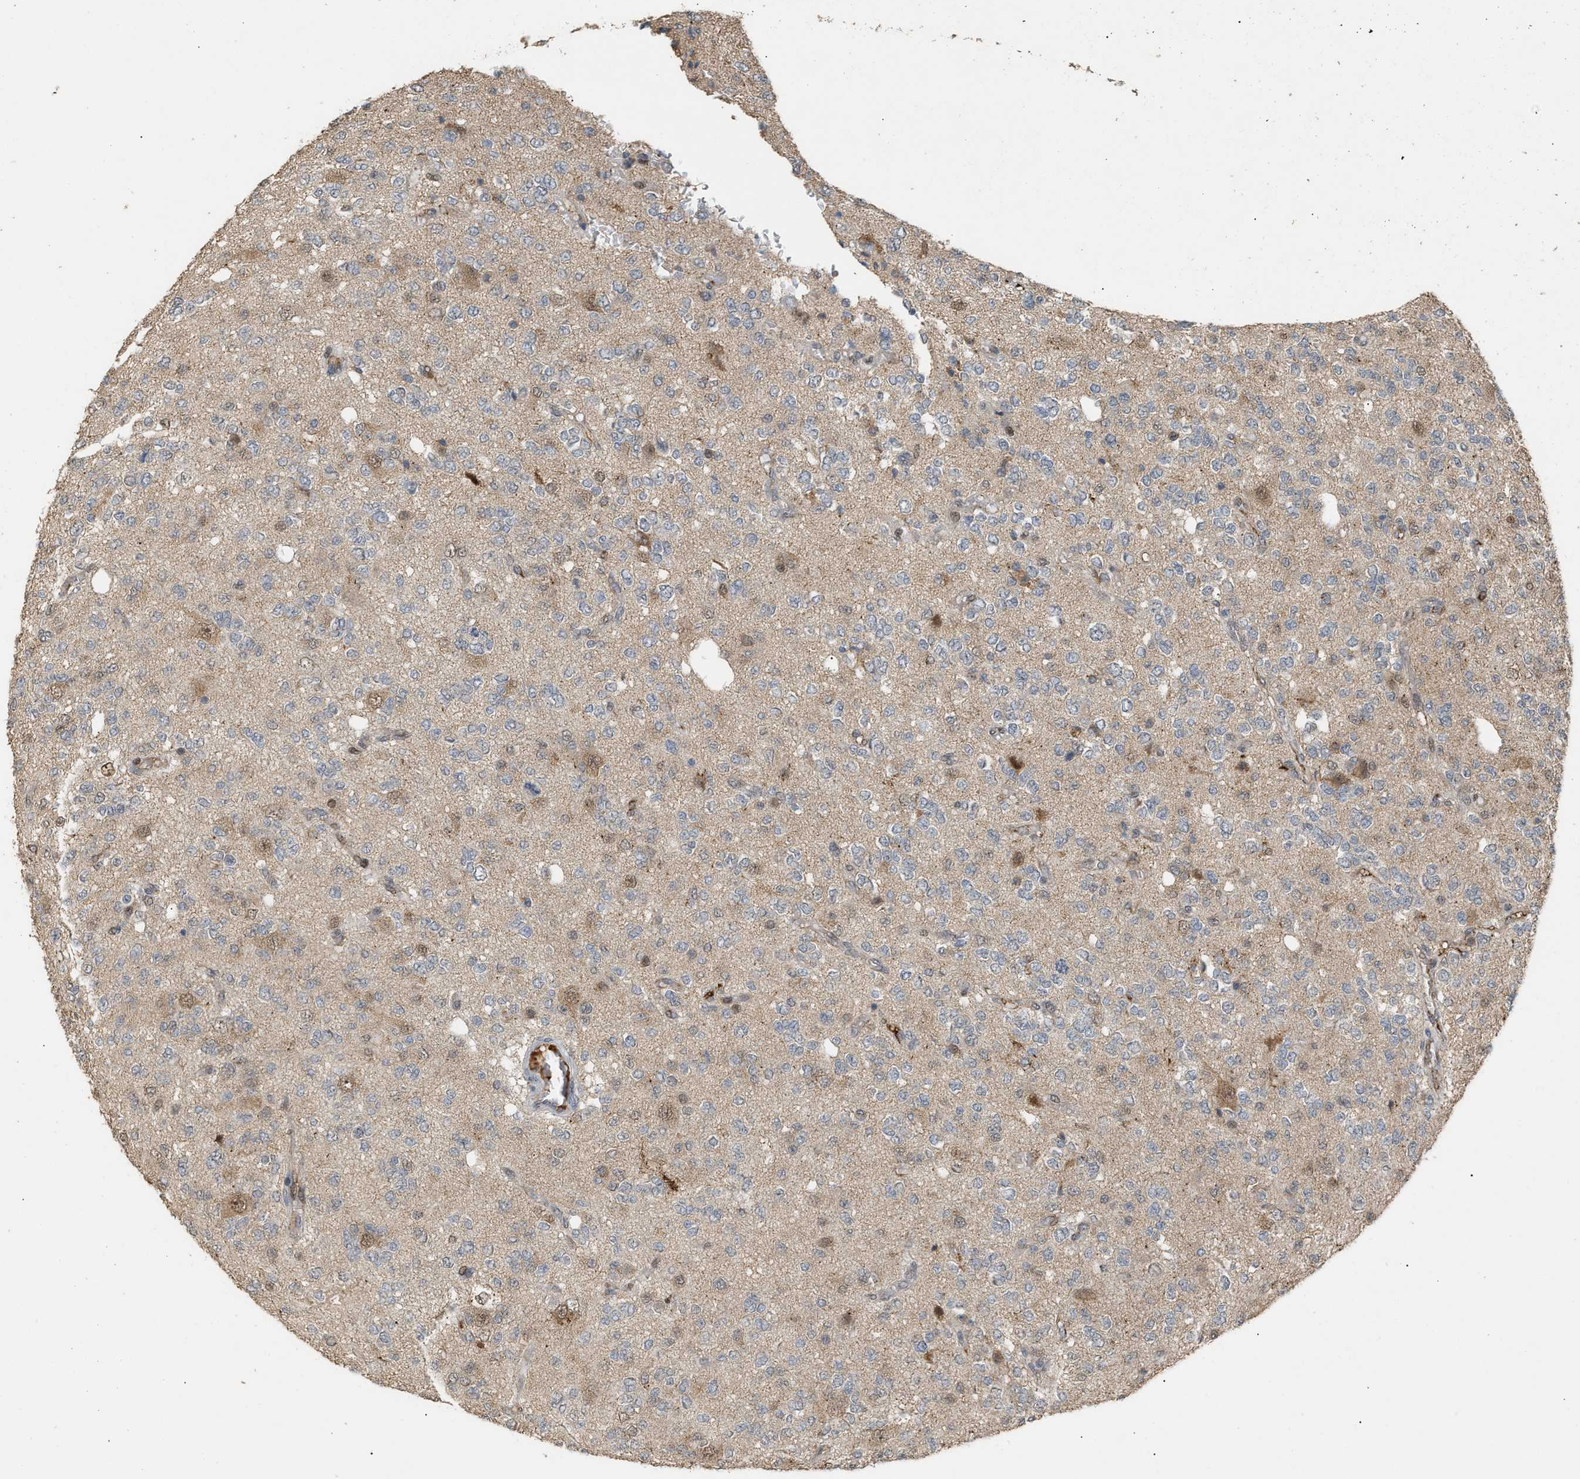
{"staining": {"intensity": "moderate", "quantity": "<25%", "location": "cytoplasmic/membranous,nuclear"}, "tissue": "glioma", "cell_type": "Tumor cells", "image_type": "cancer", "snomed": [{"axis": "morphology", "description": "Glioma, malignant, Low grade"}, {"axis": "topography", "description": "Brain"}], "caption": "This histopathology image exhibits malignant glioma (low-grade) stained with IHC to label a protein in brown. The cytoplasmic/membranous and nuclear of tumor cells show moderate positivity for the protein. Nuclei are counter-stained blue.", "gene": "ZFAND5", "patient": {"sex": "male", "age": 38}}